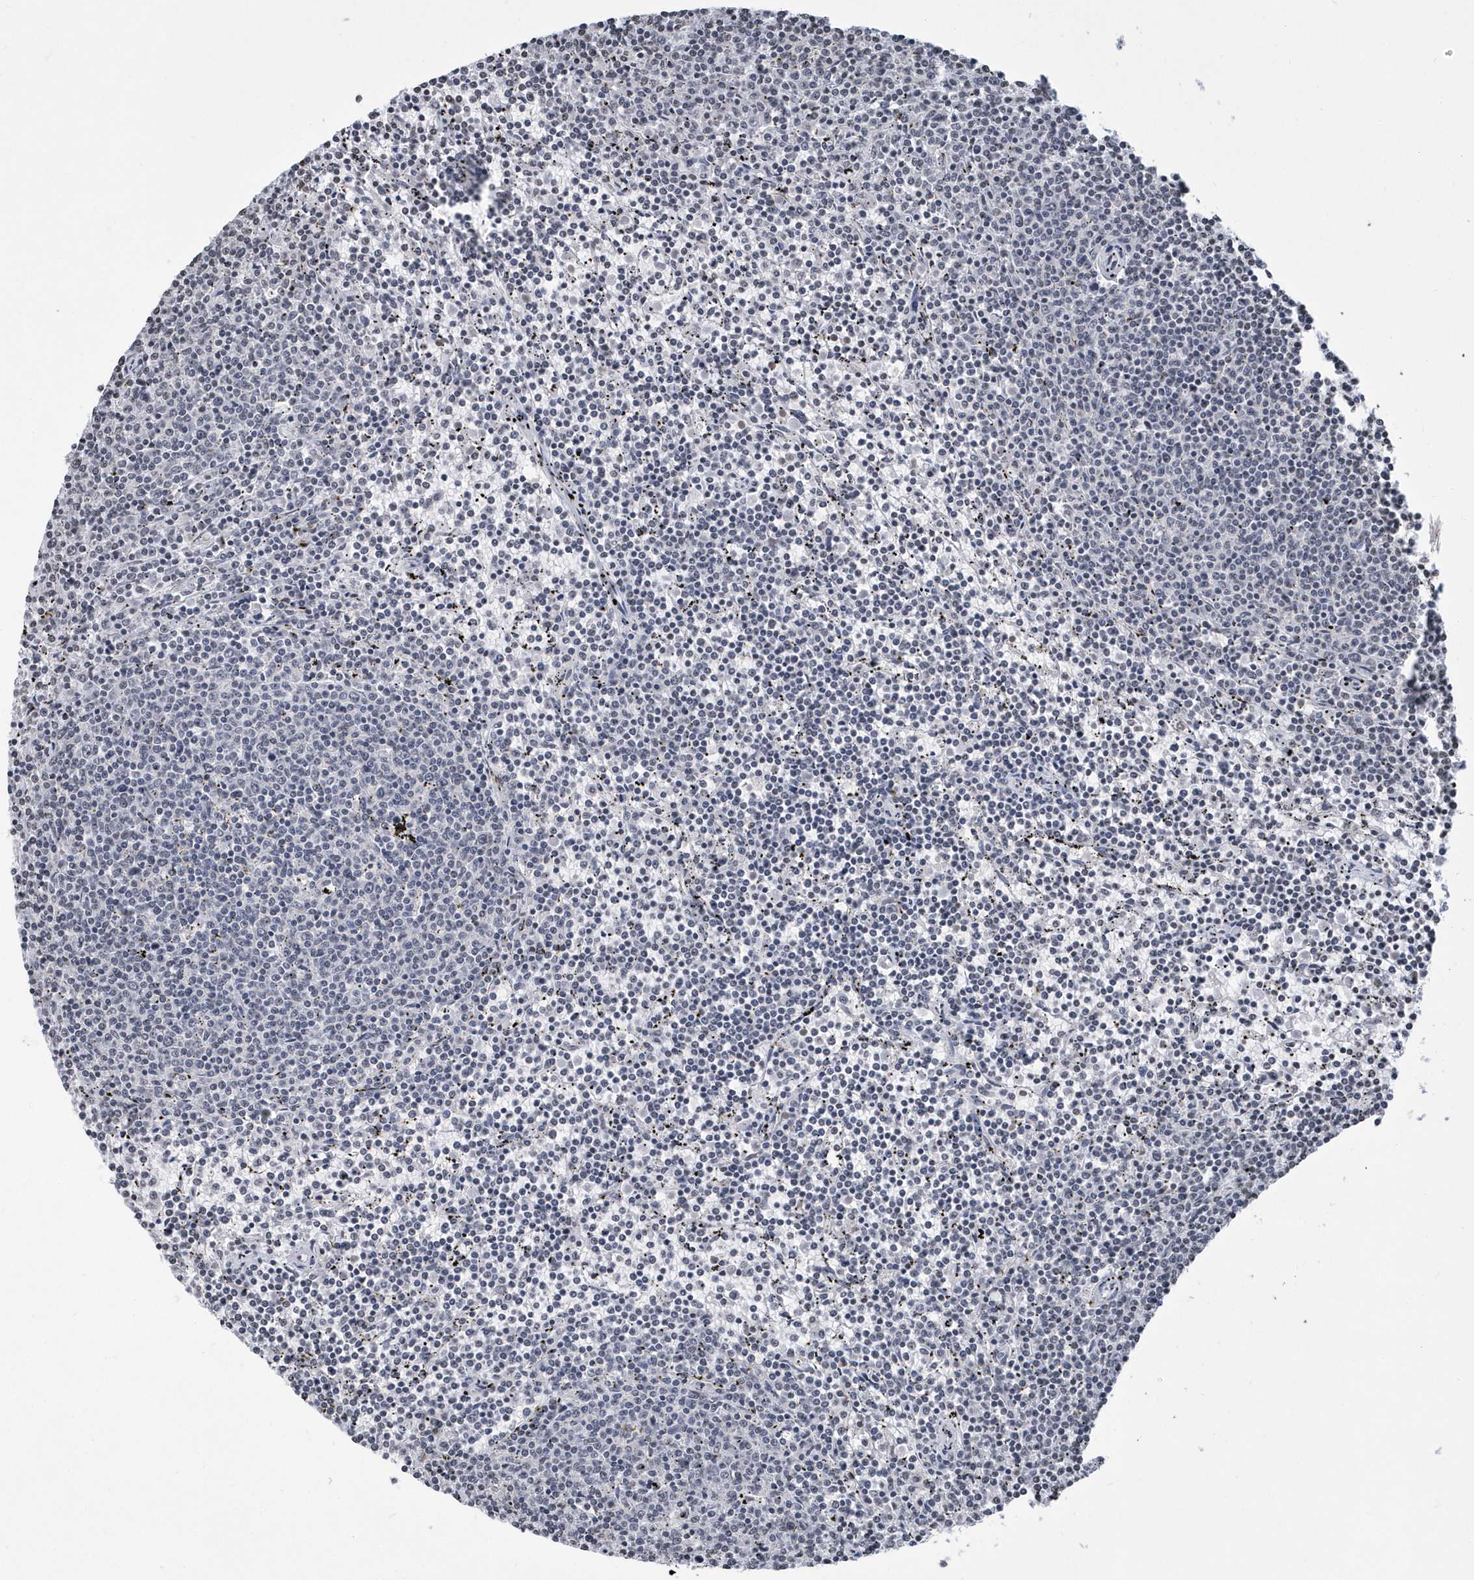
{"staining": {"intensity": "negative", "quantity": "none", "location": "none"}, "tissue": "lymphoma", "cell_type": "Tumor cells", "image_type": "cancer", "snomed": [{"axis": "morphology", "description": "Malignant lymphoma, non-Hodgkin's type, Low grade"}, {"axis": "topography", "description": "Spleen"}], "caption": "Image shows no protein expression in tumor cells of lymphoma tissue.", "gene": "VWA5B2", "patient": {"sex": "female", "age": 50}}